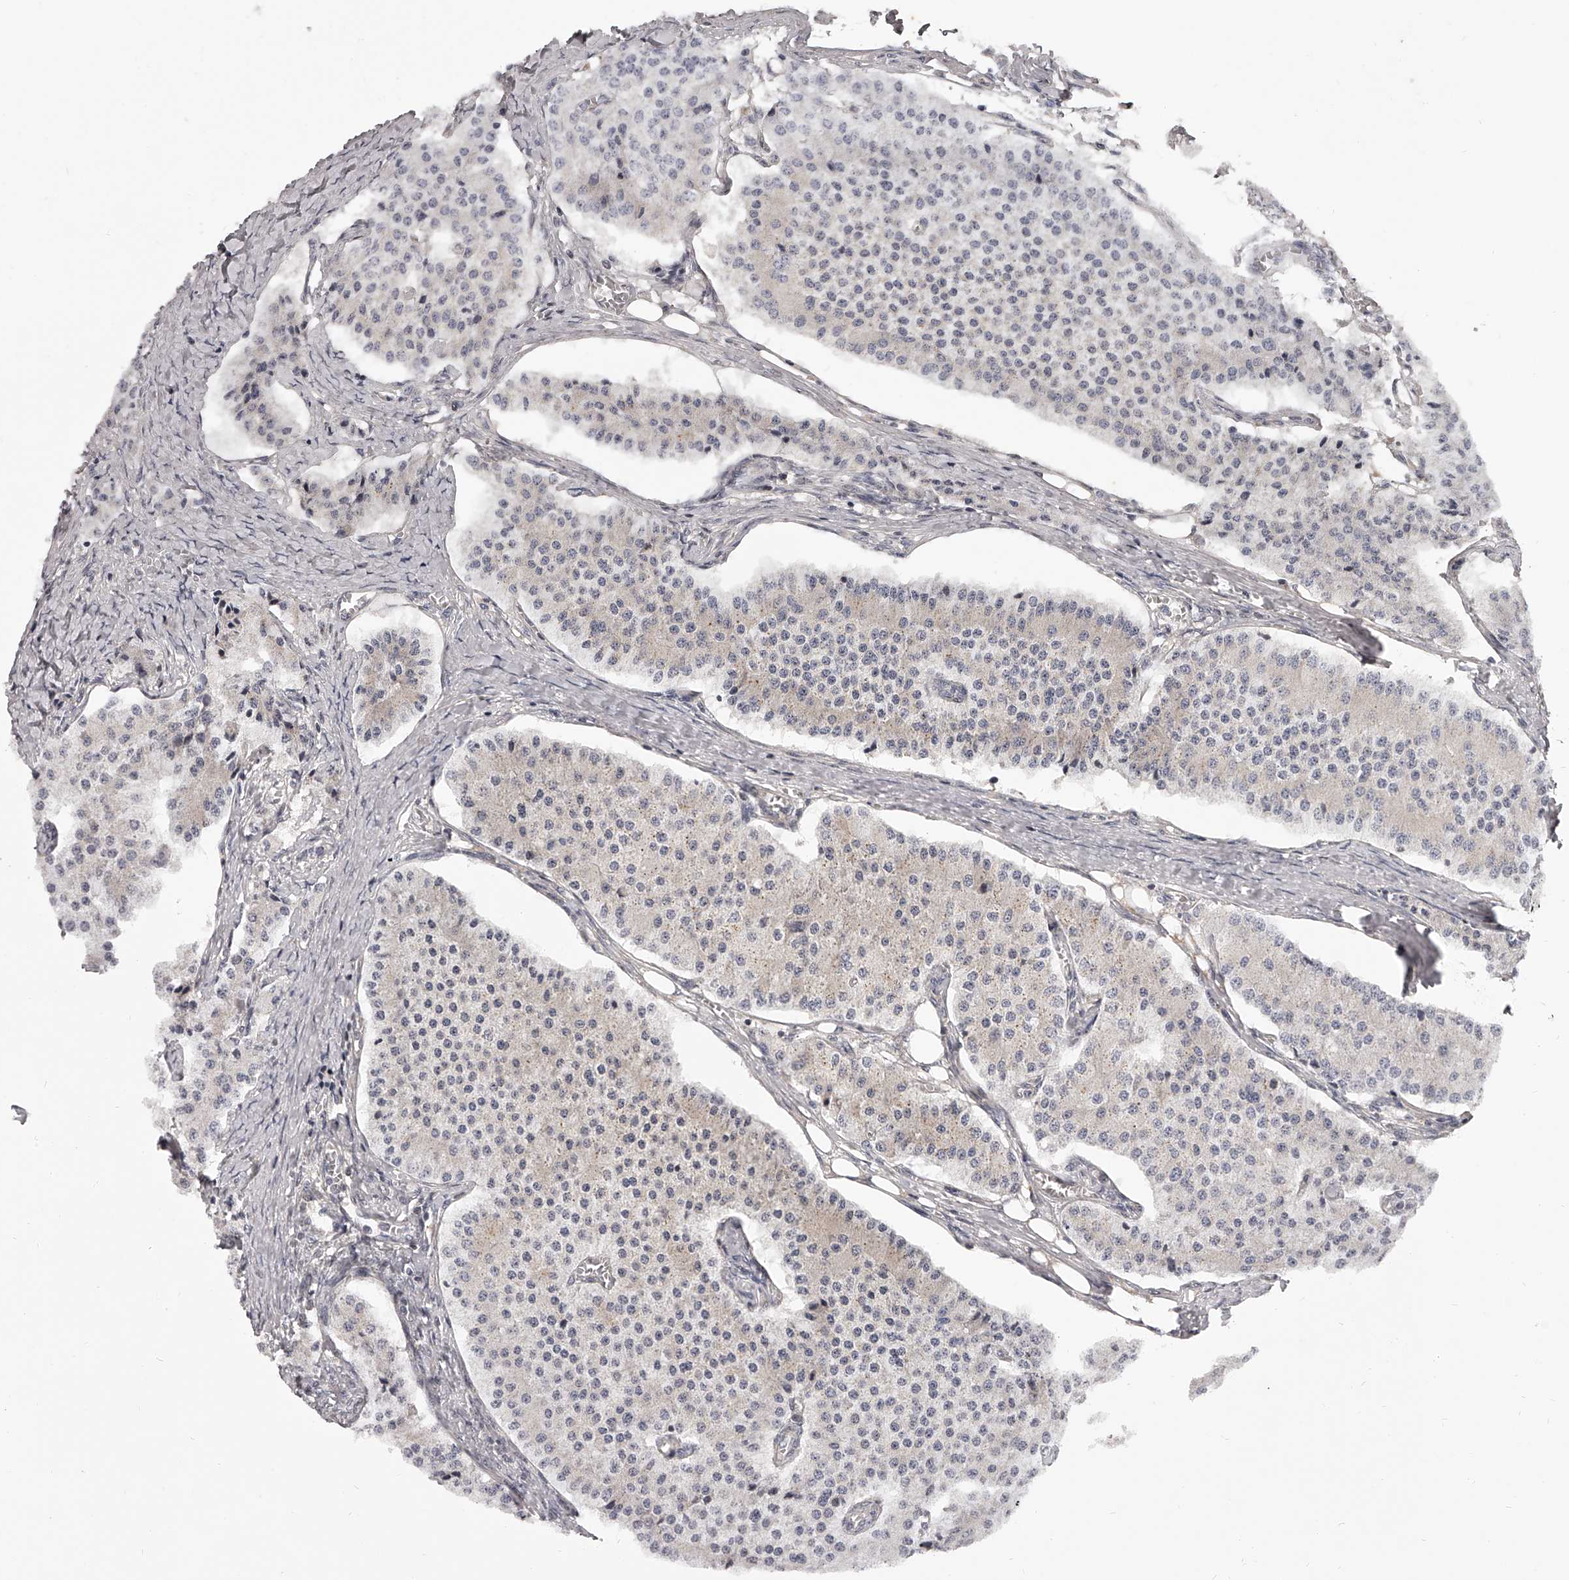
{"staining": {"intensity": "negative", "quantity": "none", "location": "none"}, "tissue": "carcinoid", "cell_type": "Tumor cells", "image_type": "cancer", "snomed": [{"axis": "morphology", "description": "Carcinoid, malignant, NOS"}, {"axis": "topography", "description": "Colon"}], "caption": "High magnification brightfield microscopy of carcinoid stained with DAB (brown) and counterstained with hematoxylin (blue): tumor cells show no significant expression.", "gene": "PFDN2", "patient": {"sex": "female", "age": 52}}